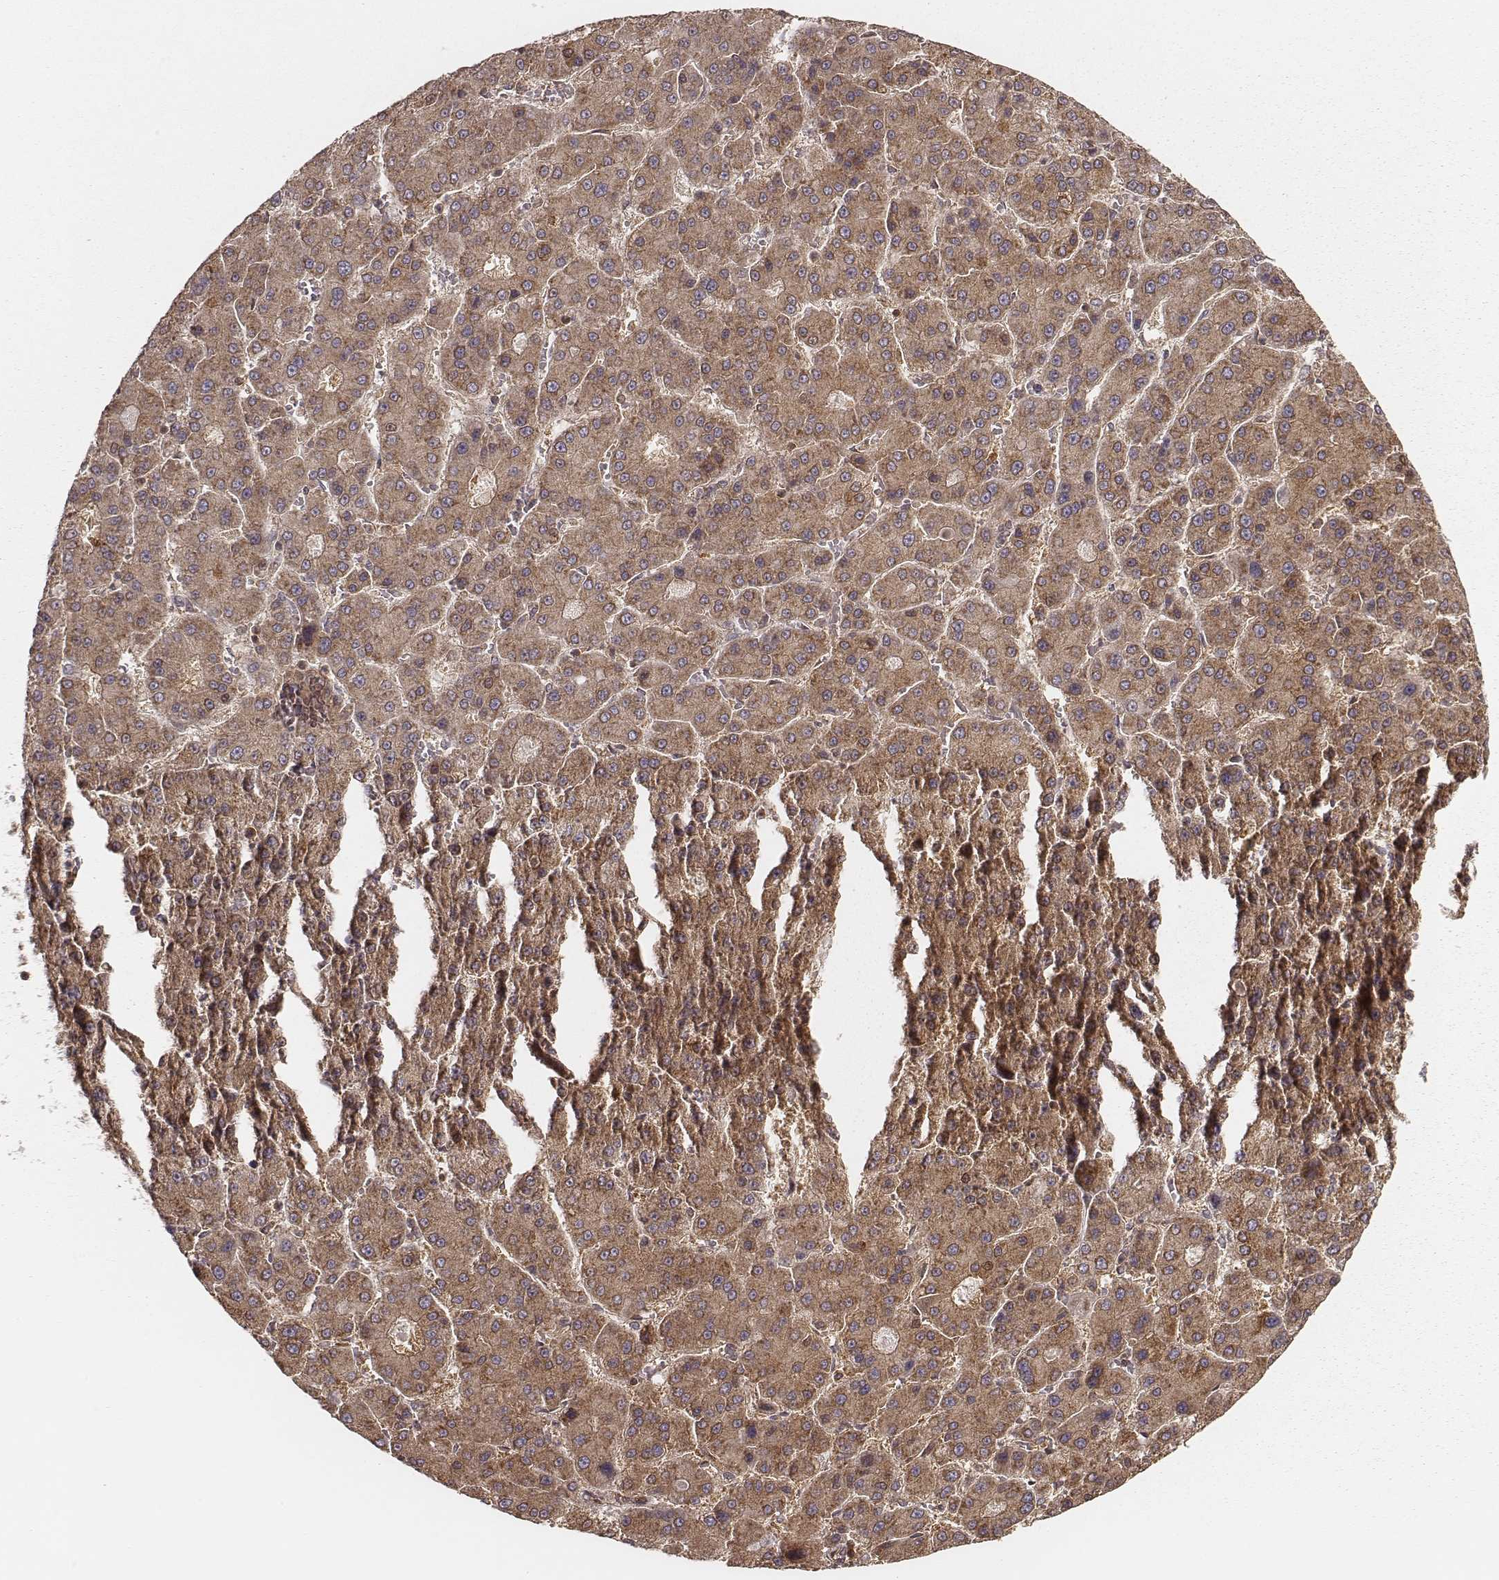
{"staining": {"intensity": "moderate", "quantity": ">75%", "location": "cytoplasmic/membranous"}, "tissue": "liver cancer", "cell_type": "Tumor cells", "image_type": "cancer", "snomed": [{"axis": "morphology", "description": "Carcinoma, Hepatocellular, NOS"}, {"axis": "topography", "description": "Liver"}], "caption": "High-power microscopy captured an immunohistochemistry (IHC) image of liver cancer (hepatocellular carcinoma), revealing moderate cytoplasmic/membranous expression in approximately >75% of tumor cells. (Stains: DAB in brown, nuclei in blue, Microscopy: brightfield microscopy at high magnification).", "gene": "CARS1", "patient": {"sex": "male", "age": 70}}